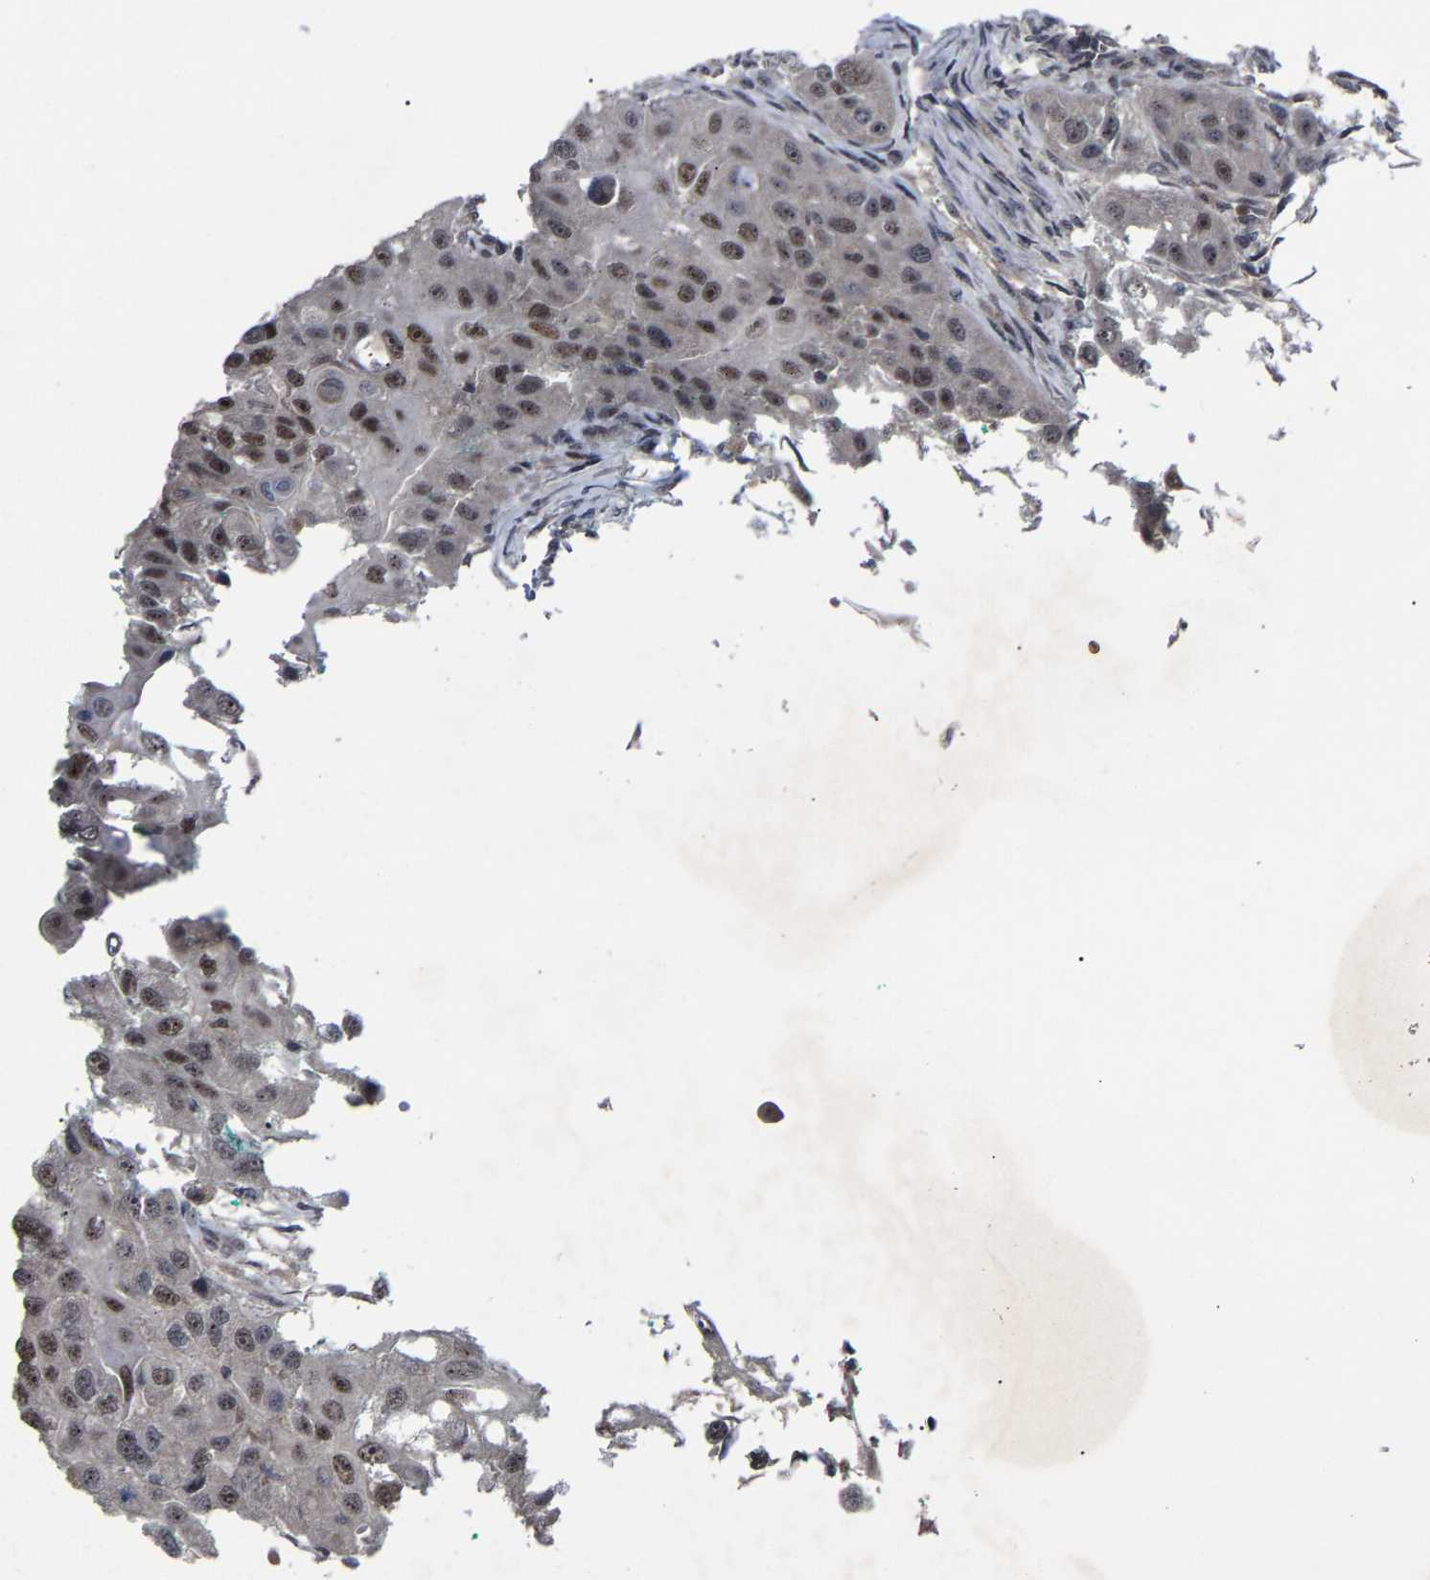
{"staining": {"intensity": "moderate", "quantity": ">75%", "location": "nuclear"}, "tissue": "head and neck cancer", "cell_type": "Tumor cells", "image_type": "cancer", "snomed": [{"axis": "morphology", "description": "Normal tissue, NOS"}, {"axis": "morphology", "description": "Squamous cell carcinoma, NOS"}, {"axis": "topography", "description": "Skeletal muscle"}, {"axis": "topography", "description": "Head-Neck"}], "caption": "Immunohistochemistry (DAB (3,3'-diaminobenzidine)) staining of human head and neck cancer (squamous cell carcinoma) shows moderate nuclear protein positivity in about >75% of tumor cells. (DAB (3,3'-diaminobenzidine) IHC, brown staining for protein, blue staining for nuclei).", "gene": "LSM8", "patient": {"sex": "male", "age": 51}}